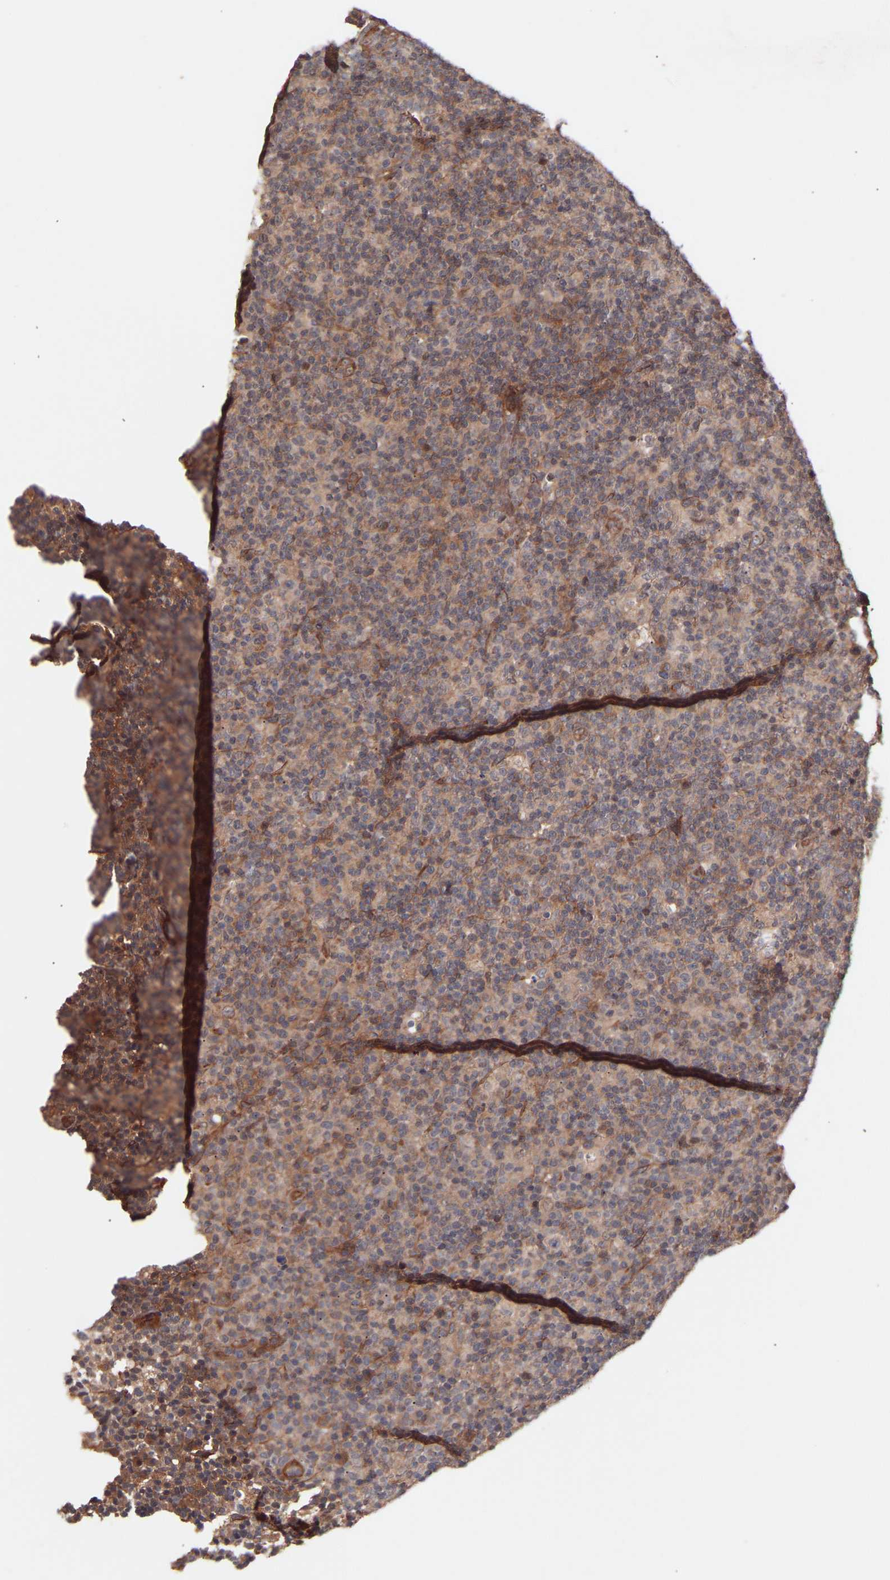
{"staining": {"intensity": "weak", "quantity": "25%-75%", "location": "cytoplasmic/membranous"}, "tissue": "lymph node", "cell_type": "Germinal center cells", "image_type": "normal", "snomed": [{"axis": "morphology", "description": "Normal tissue, NOS"}, {"axis": "morphology", "description": "Inflammation, NOS"}, {"axis": "topography", "description": "Lymph node"}], "caption": "This is a micrograph of immunohistochemistry (IHC) staining of normal lymph node, which shows weak positivity in the cytoplasmic/membranous of germinal center cells.", "gene": "PDLIM5", "patient": {"sex": "male", "age": 55}}